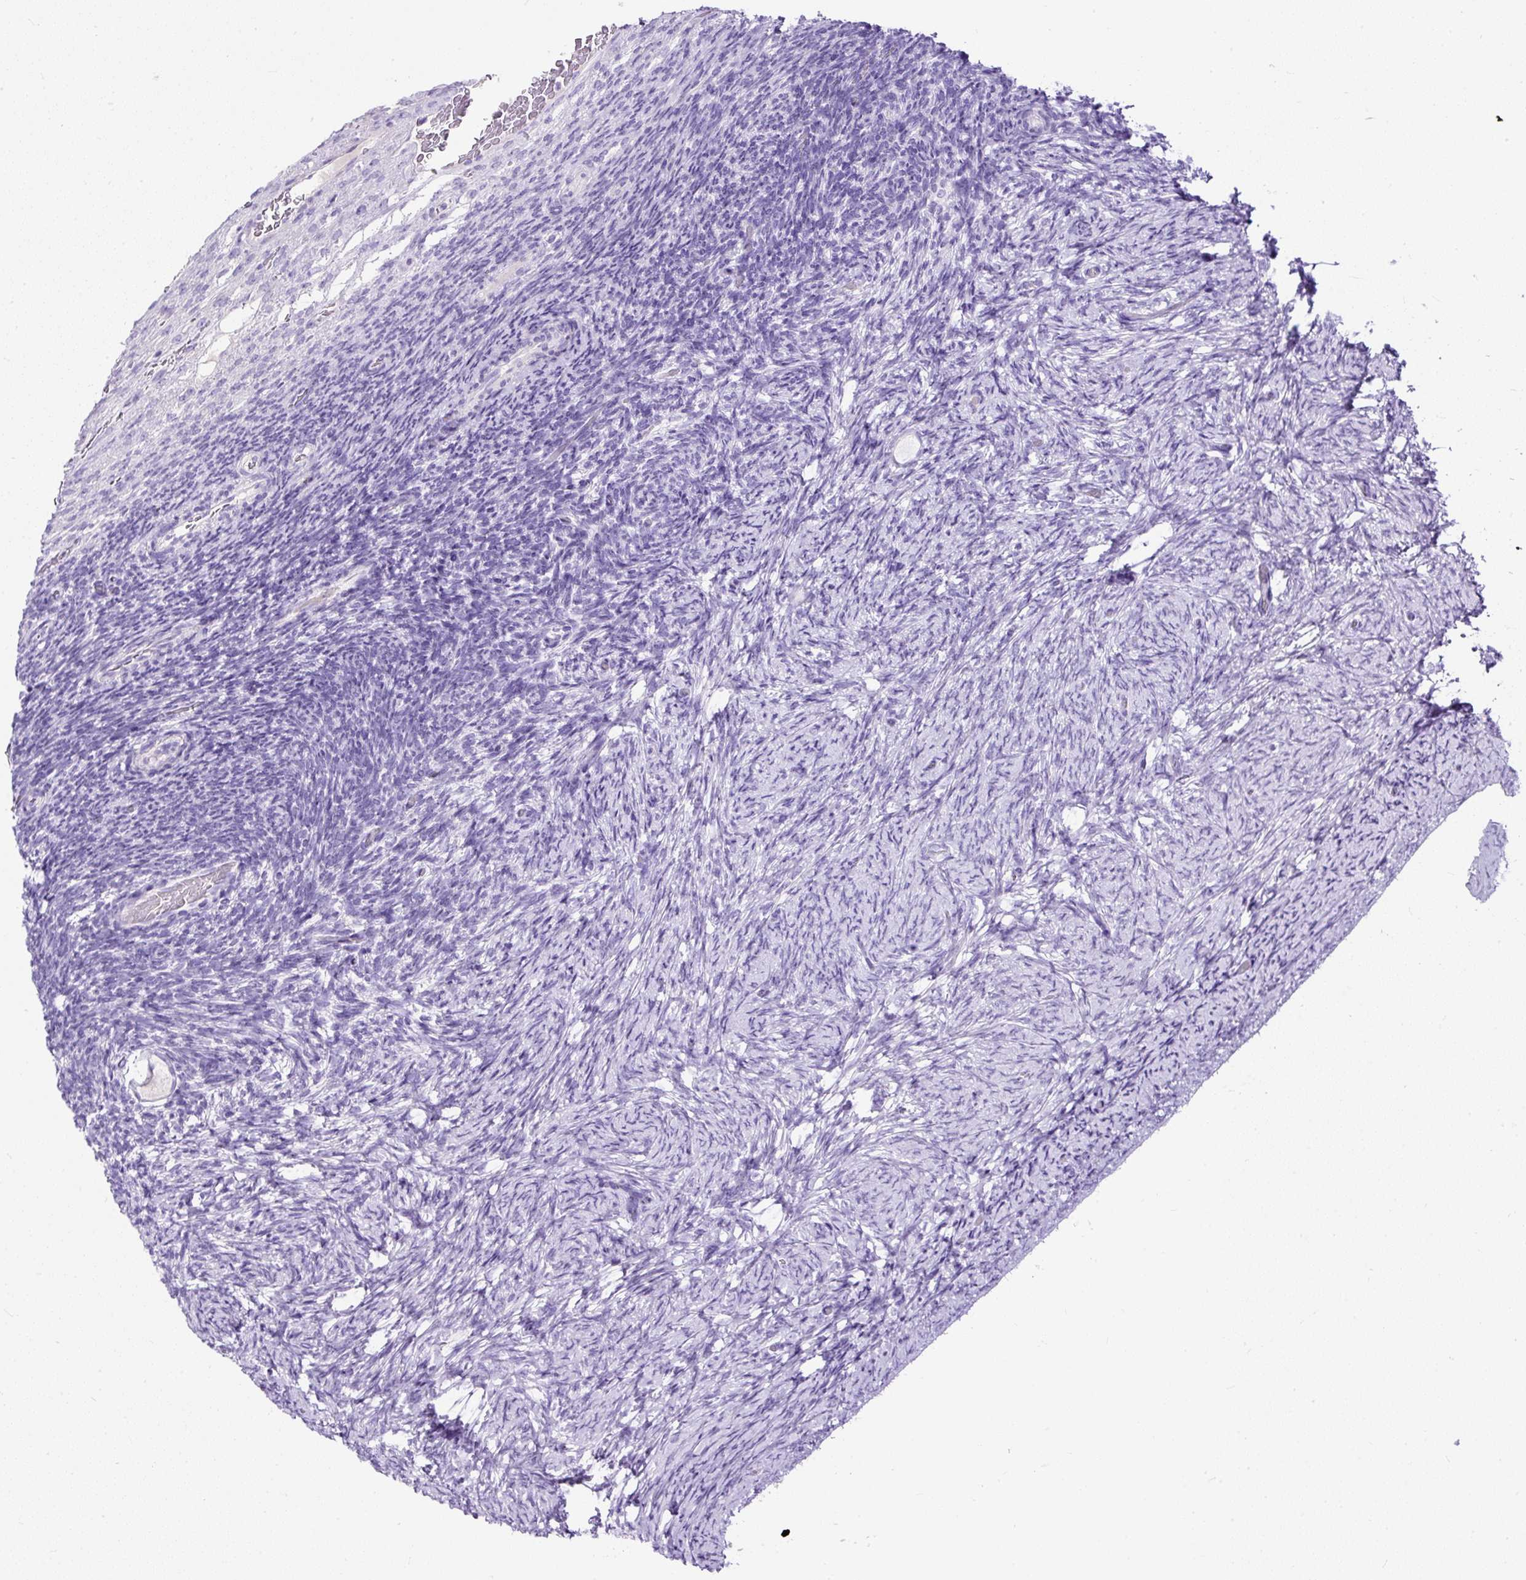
{"staining": {"intensity": "negative", "quantity": "none", "location": "none"}, "tissue": "ovary", "cell_type": "Follicle cells", "image_type": "normal", "snomed": [{"axis": "morphology", "description": "Normal tissue, NOS"}, {"axis": "topography", "description": "Ovary"}], "caption": "IHC micrograph of benign human ovary stained for a protein (brown), which demonstrates no positivity in follicle cells.", "gene": "STOX2", "patient": {"sex": "female", "age": 34}}